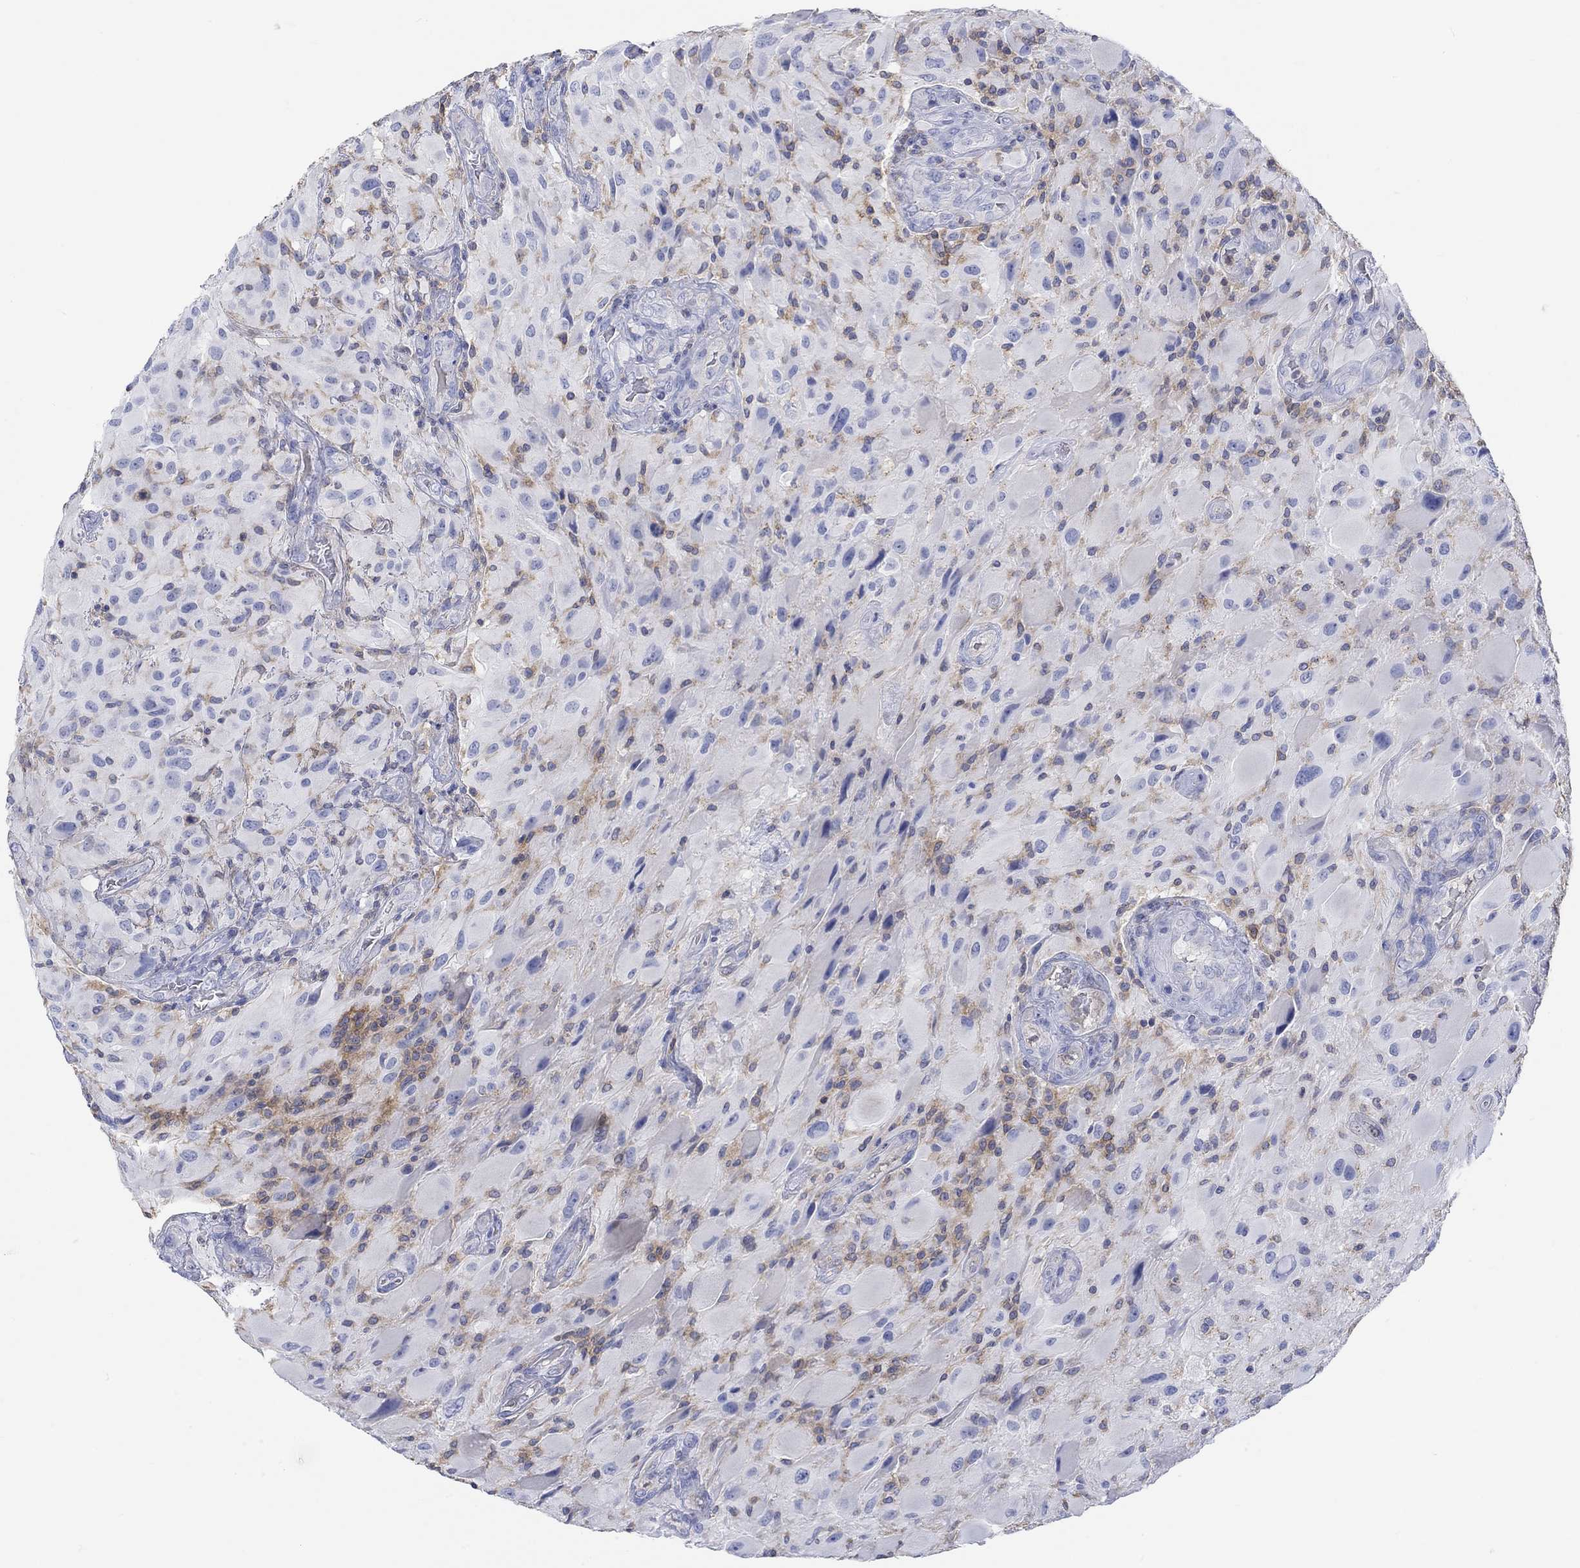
{"staining": {"intensity": "negative", "quantity": "none", "location": "none"}, "tissue": "glioma", "cell_type": "Tumor cells", "image_type": "cancer", "snomed": [{"axis": "morphology", "description": "Glioma, malignant, High grade"}, {"axis": "topography", "description": "Cerebral cortex"}], "caption": "Tumor cells show no significant positivity in glioma.", "gene": "GCM1", "patient": {"sex": "male", "age": 35}}